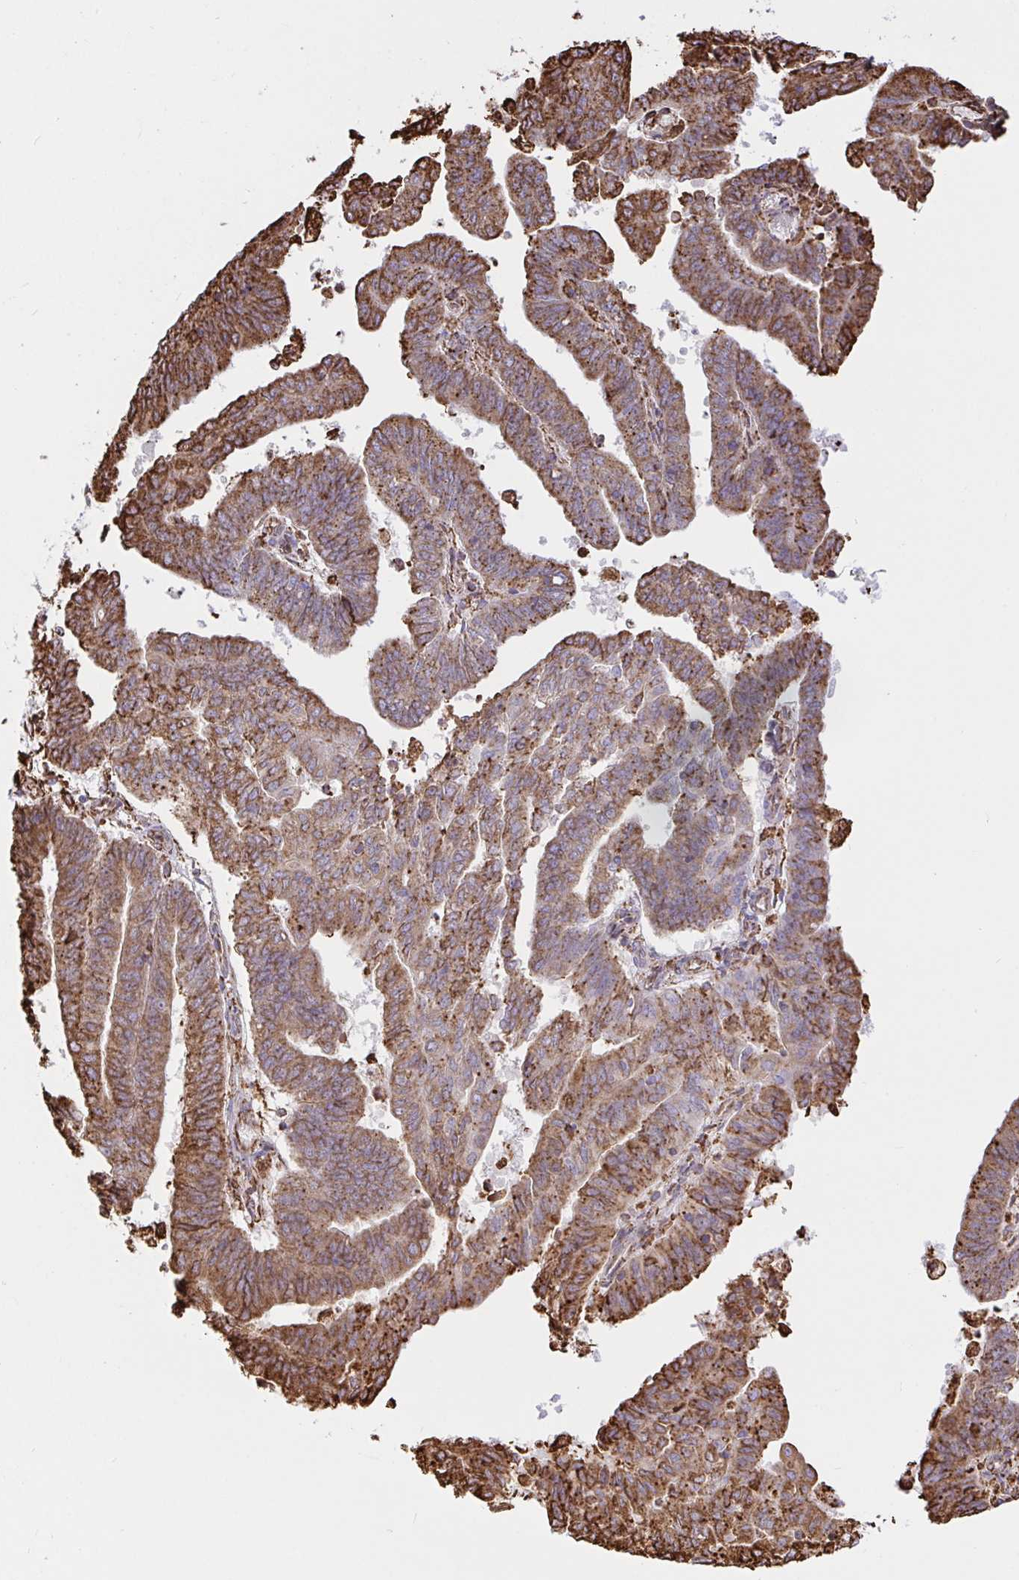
{"staining": {"intensity": "moderate", "quantity": ">75%", "location": "cytoplasmic/membranous"}, "tissue": "endometrial cancer", "cell_type": "Tumor cells", "image_type": "cancer", "snomed": [{"axis": "morphology", "description": "Adenocarcinoma, NOS"}, {"axis": "topography", "description": "Endometrium"}], "caption": "Protein expression analysis of endometrial cancer demonstrates moderate cytoplasmic/membranous expression in approximately >75% of tumor cells.", "gene": "CLGN", "patient": {"sex": "female", "age": 82}}